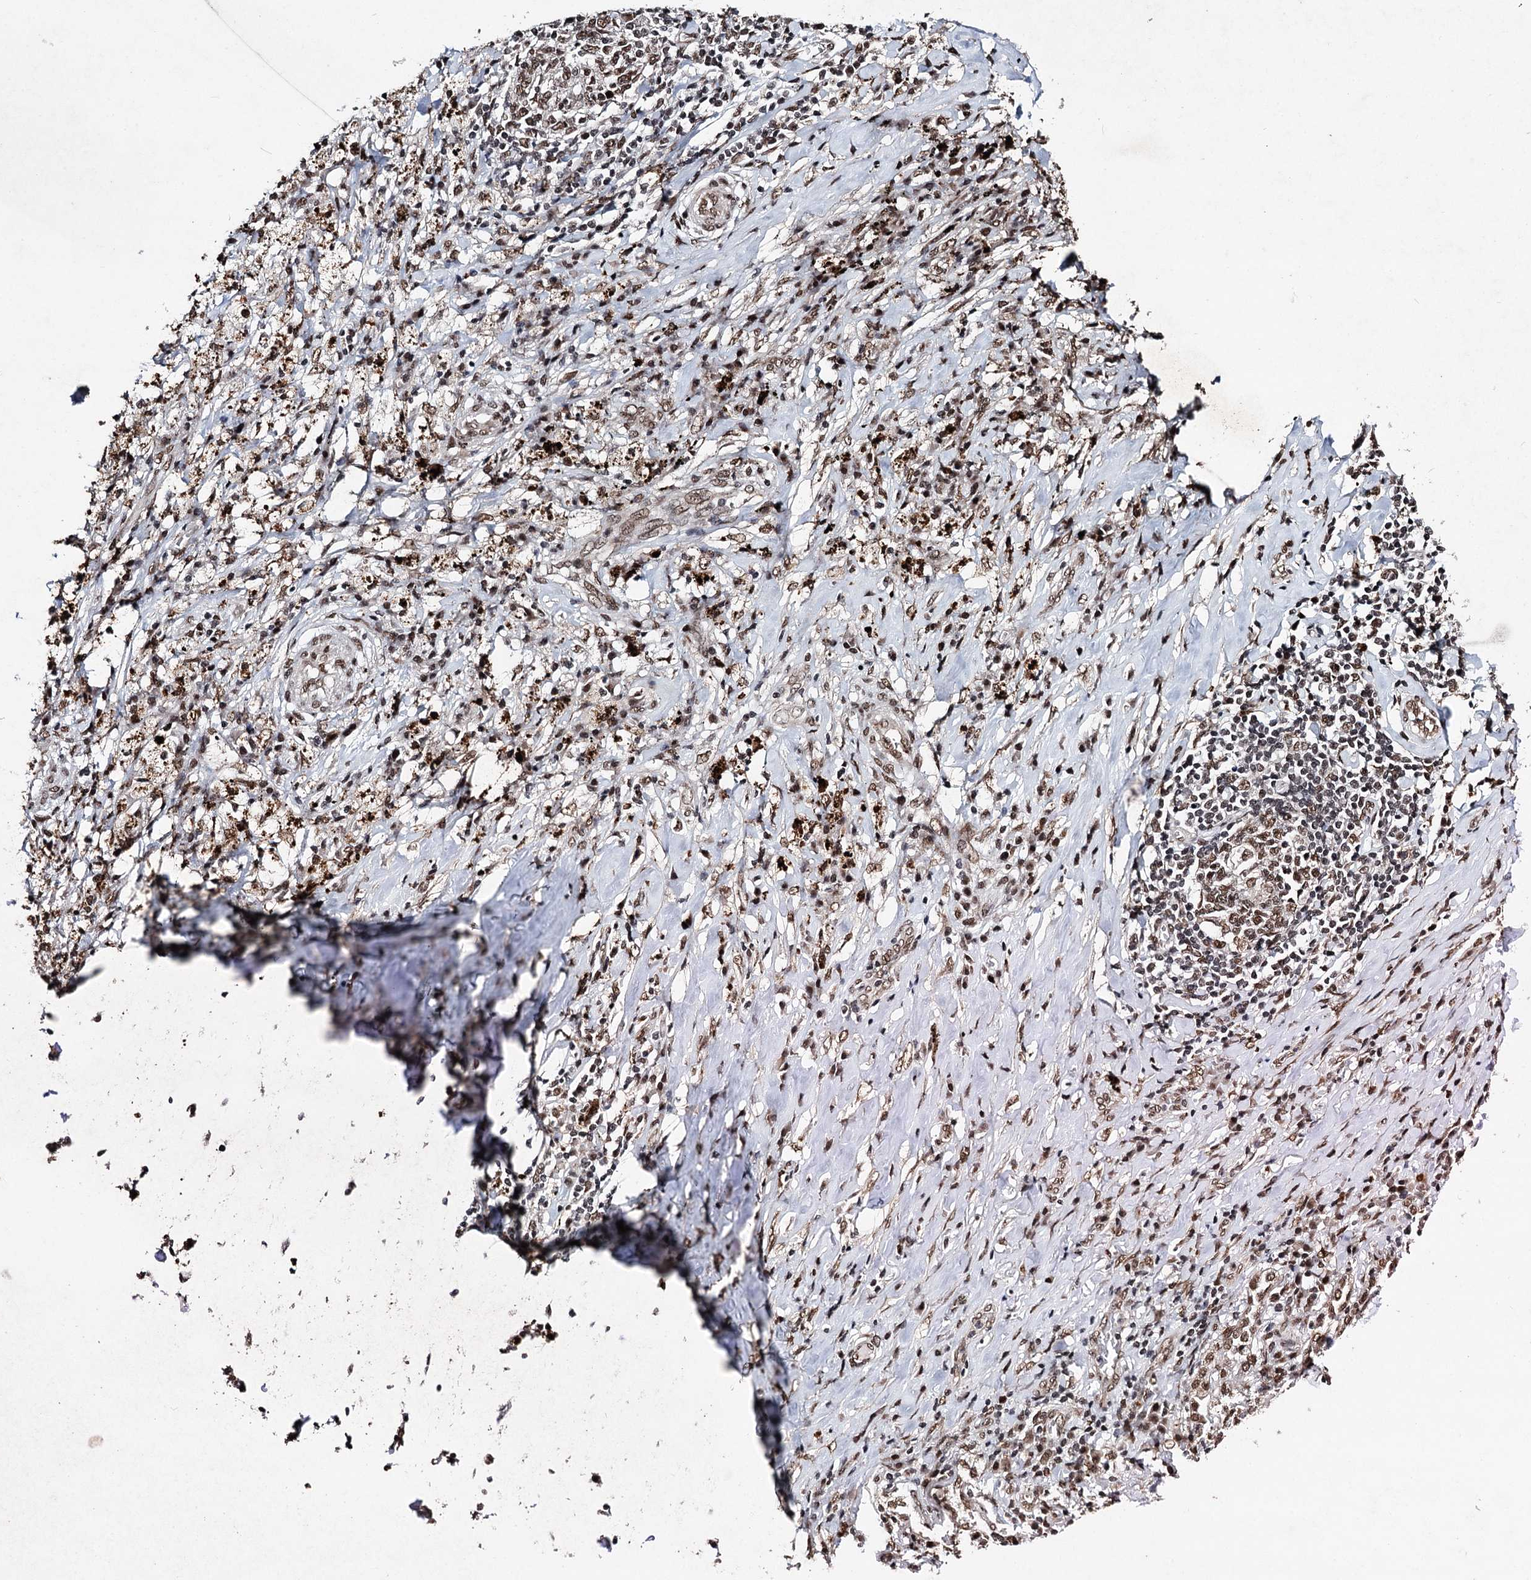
{"staining": {"intensity": "moderate", "quantity": ">75%", "location": "nuclear"}, "tissue": "lung cancer", "cell_type": "Tumor cells", "image_type": "cancer", "snomed": [{"axis": "morphology", "description": "Squamous cell carcinoma, NOS"}, {"axis": "topography", "description": "Lung"}], "caption": "Immunohistochemistry (IHC) micrograph of neoplastic tissue: human lung squamous cell carcinoma stained using immunohistochemistry (IHC) shows medium levels of moderate protein expression localized specifically in the nuclear of tumor cells, appearing as a nuclear brown color.", "gene": "MATR3", "patient": {"sex": "female", "age": 63}}